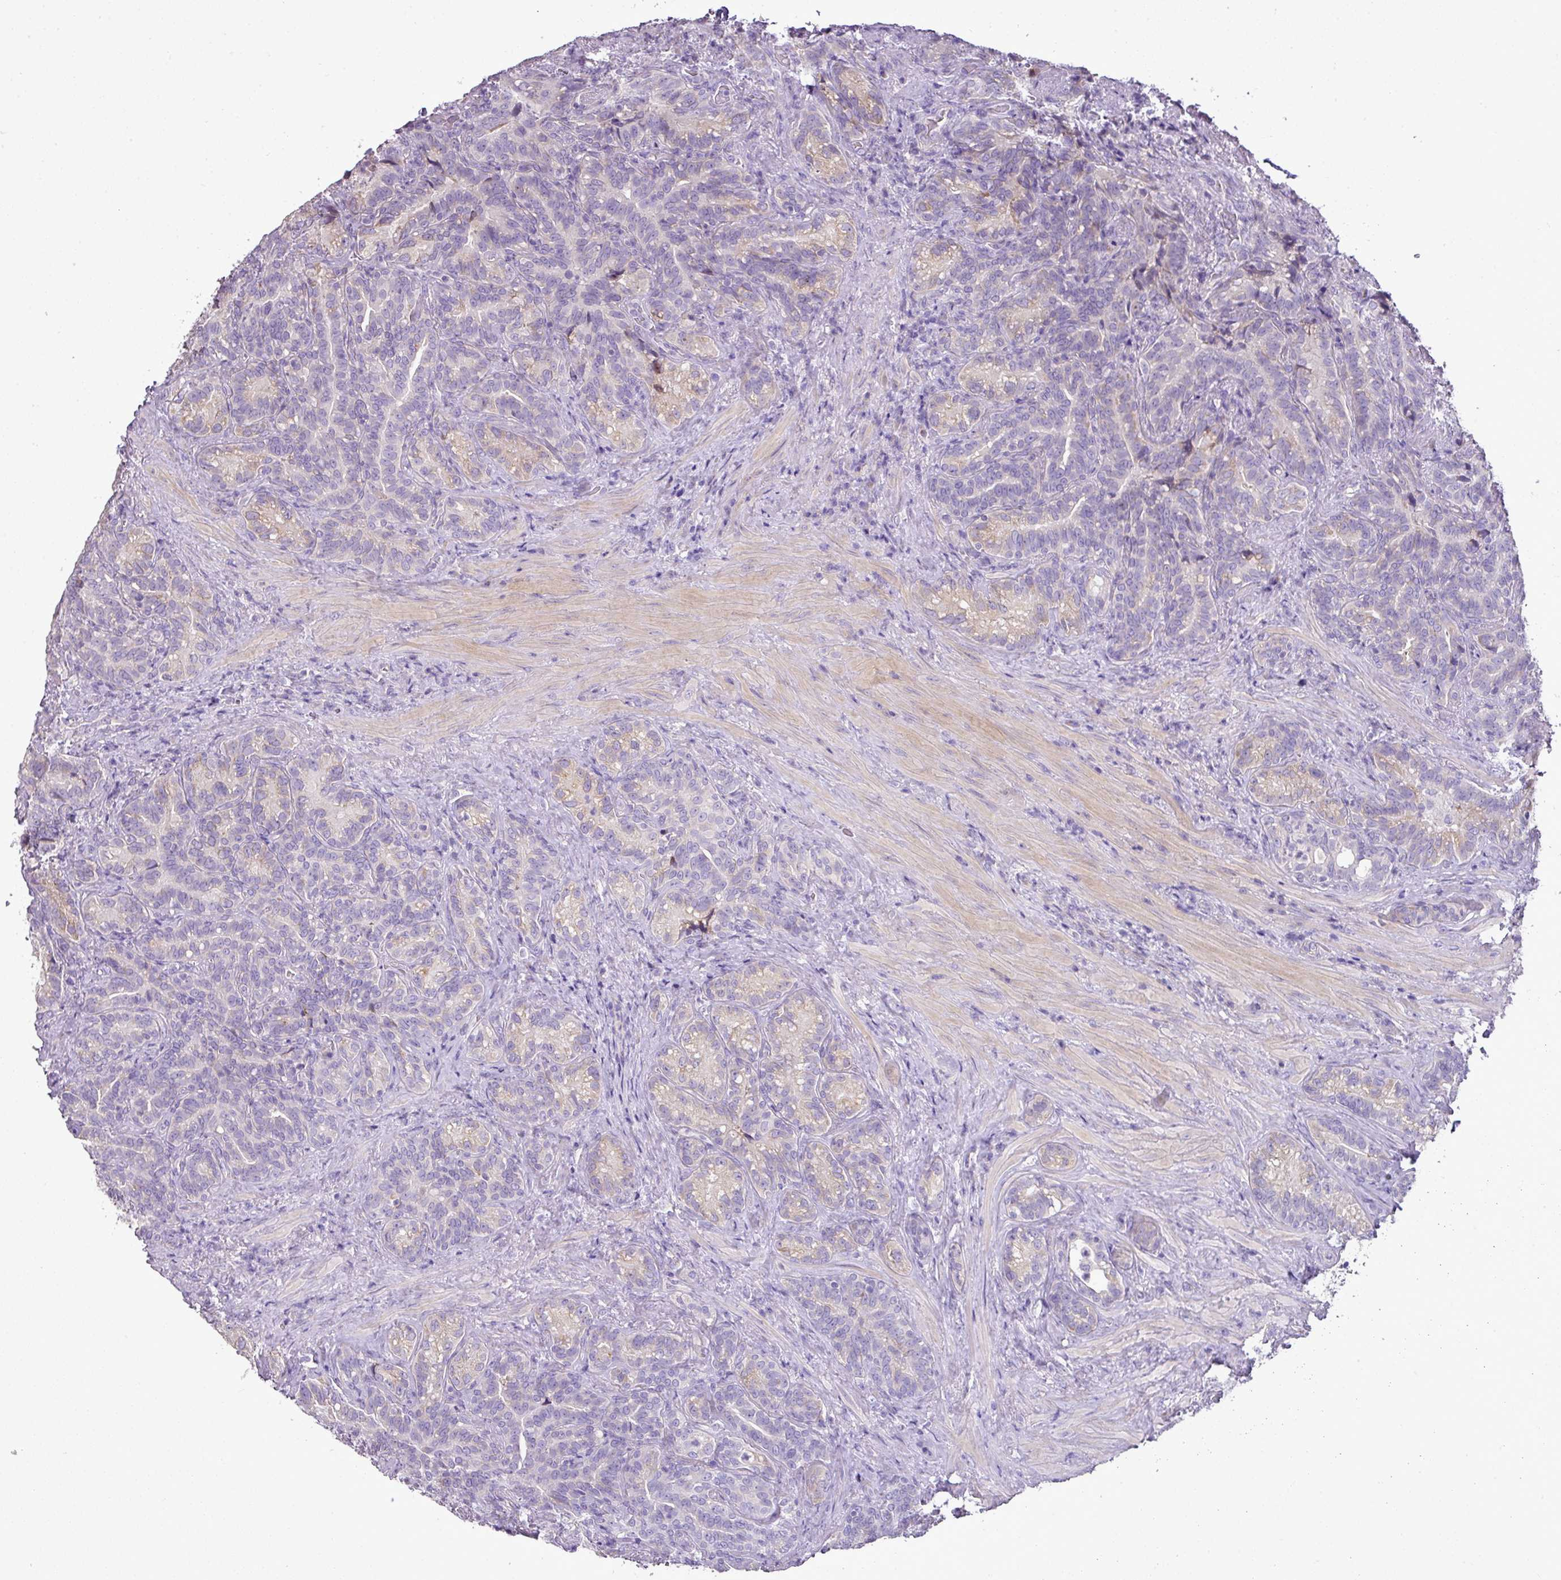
{"staining": {"intensity": "moderate", "quantity": "<25%", "location": "cytoplasmic/membranous"}, "tissue": "seminal vesicle", "cell_type": "Glandular cells", "image_type": "normal", "snomed": [{"axis": "morphology", "description": "Normal tissue, NOS"}, {"axis": "topography", "description": "Seminal veicle"}], "caption": "Seminal vesicle stained for a protein demonstrates moderate cytoplasmic/membranous positivity in glandular cells. The protein is stained brown, and the nuclei are stained in blue (DAB (3,3'-diaminobenzidine) IHC with brightfield microscopy, high magnification).", "gene": "BRINP2", "patient": {"sex": "male", "age": 68}}